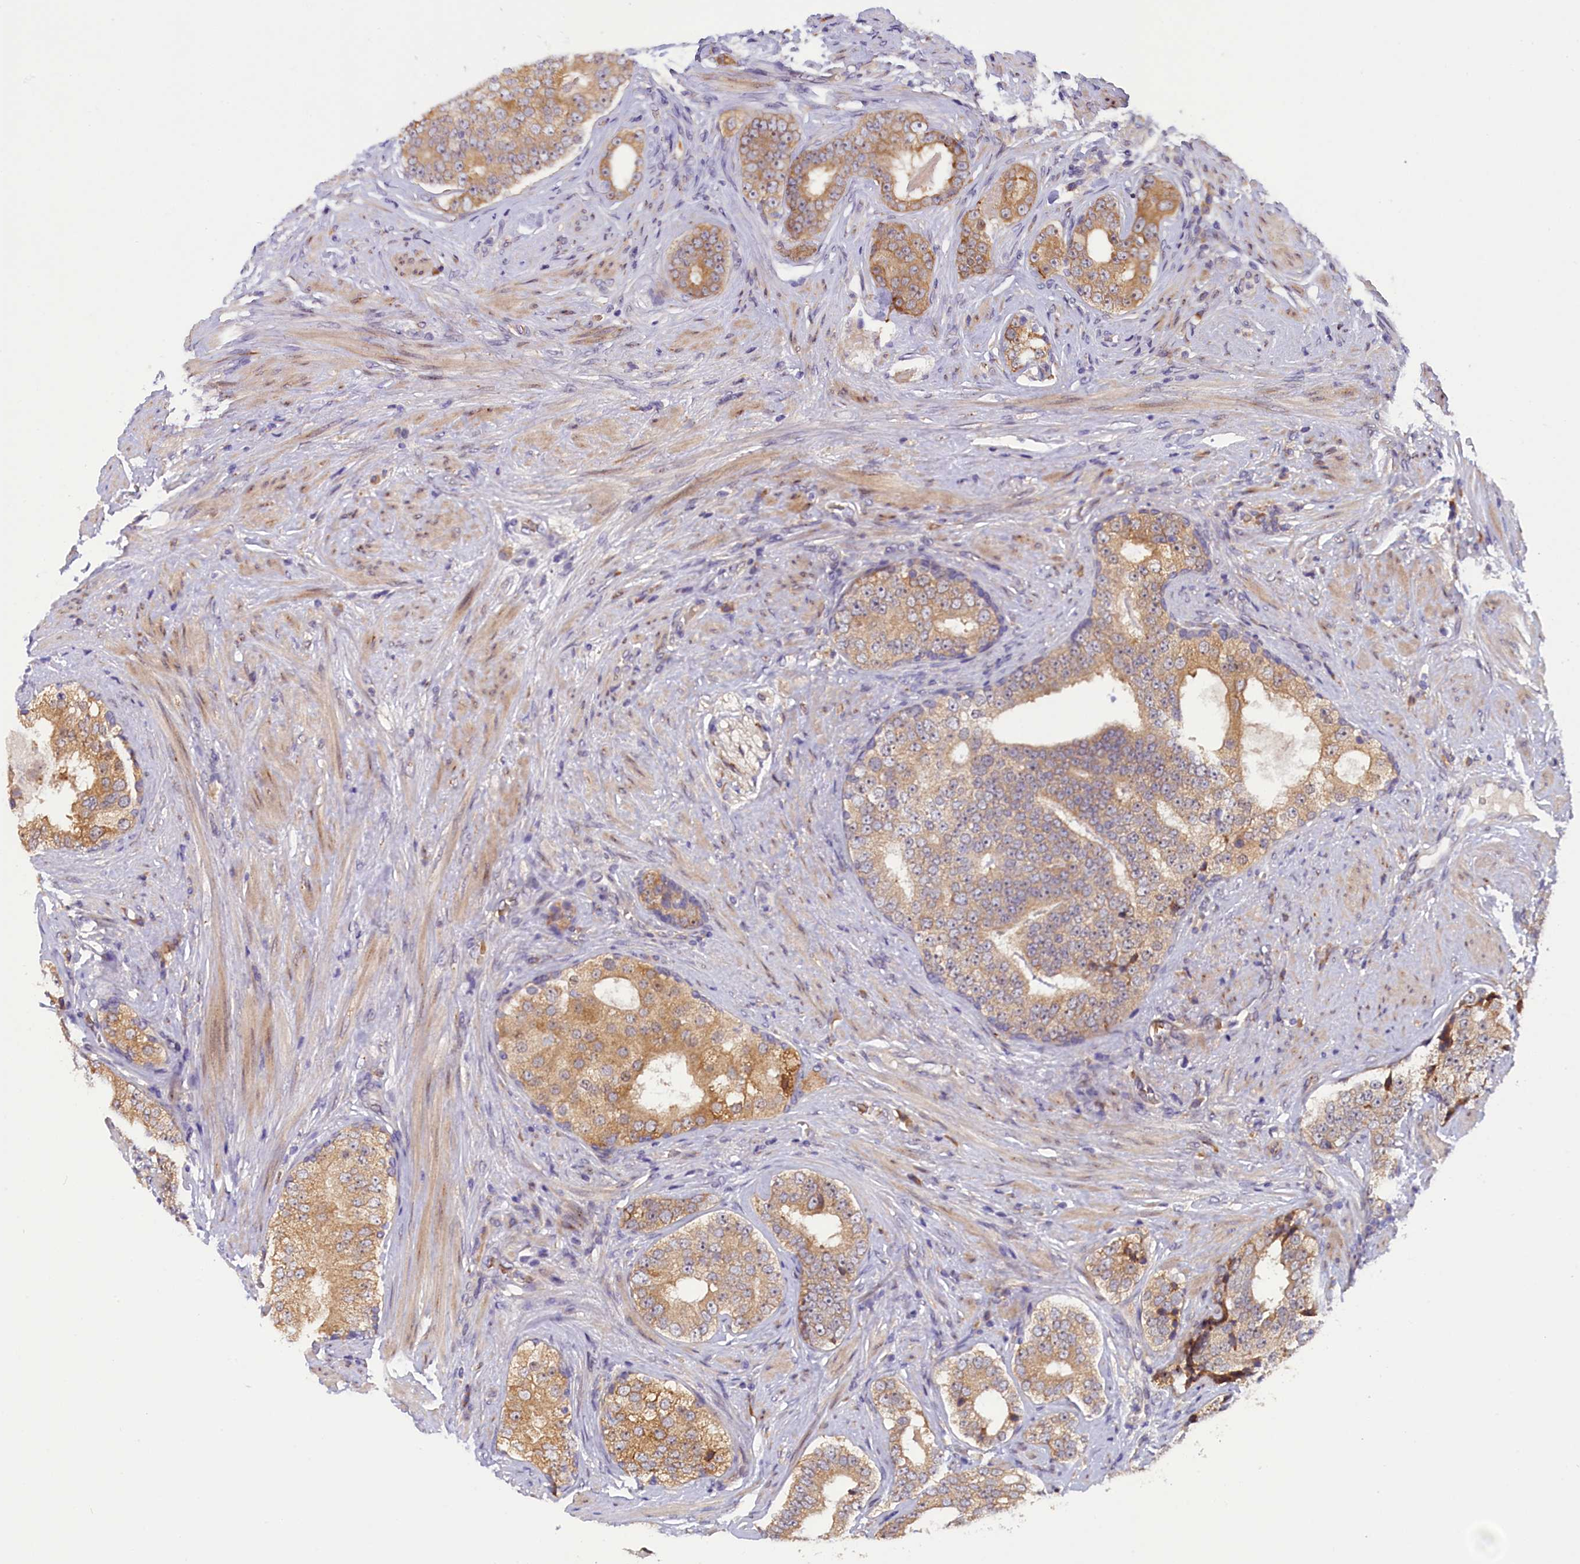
{"staining": {"intensity": "moderate", "quantity": ">75%", "location": "cytoplasmic/membranous"}, "tissue": "prostate cancer", "cell_type": "Tumor cells", "image_type": "cancer", "snomed": [{"axis": "morphology", "description": "Adenocarcinoma, High grade"}, {"axis": "topography", "description": "Prostate"}], "caption": "Prostate high-grade adenocarcinoma stained for a protein displays moderate cytoplasmic/membranous positivity in tumor cells.", "gene": "CCDC9B", "patient": {"sex": "male", "age": 56}}